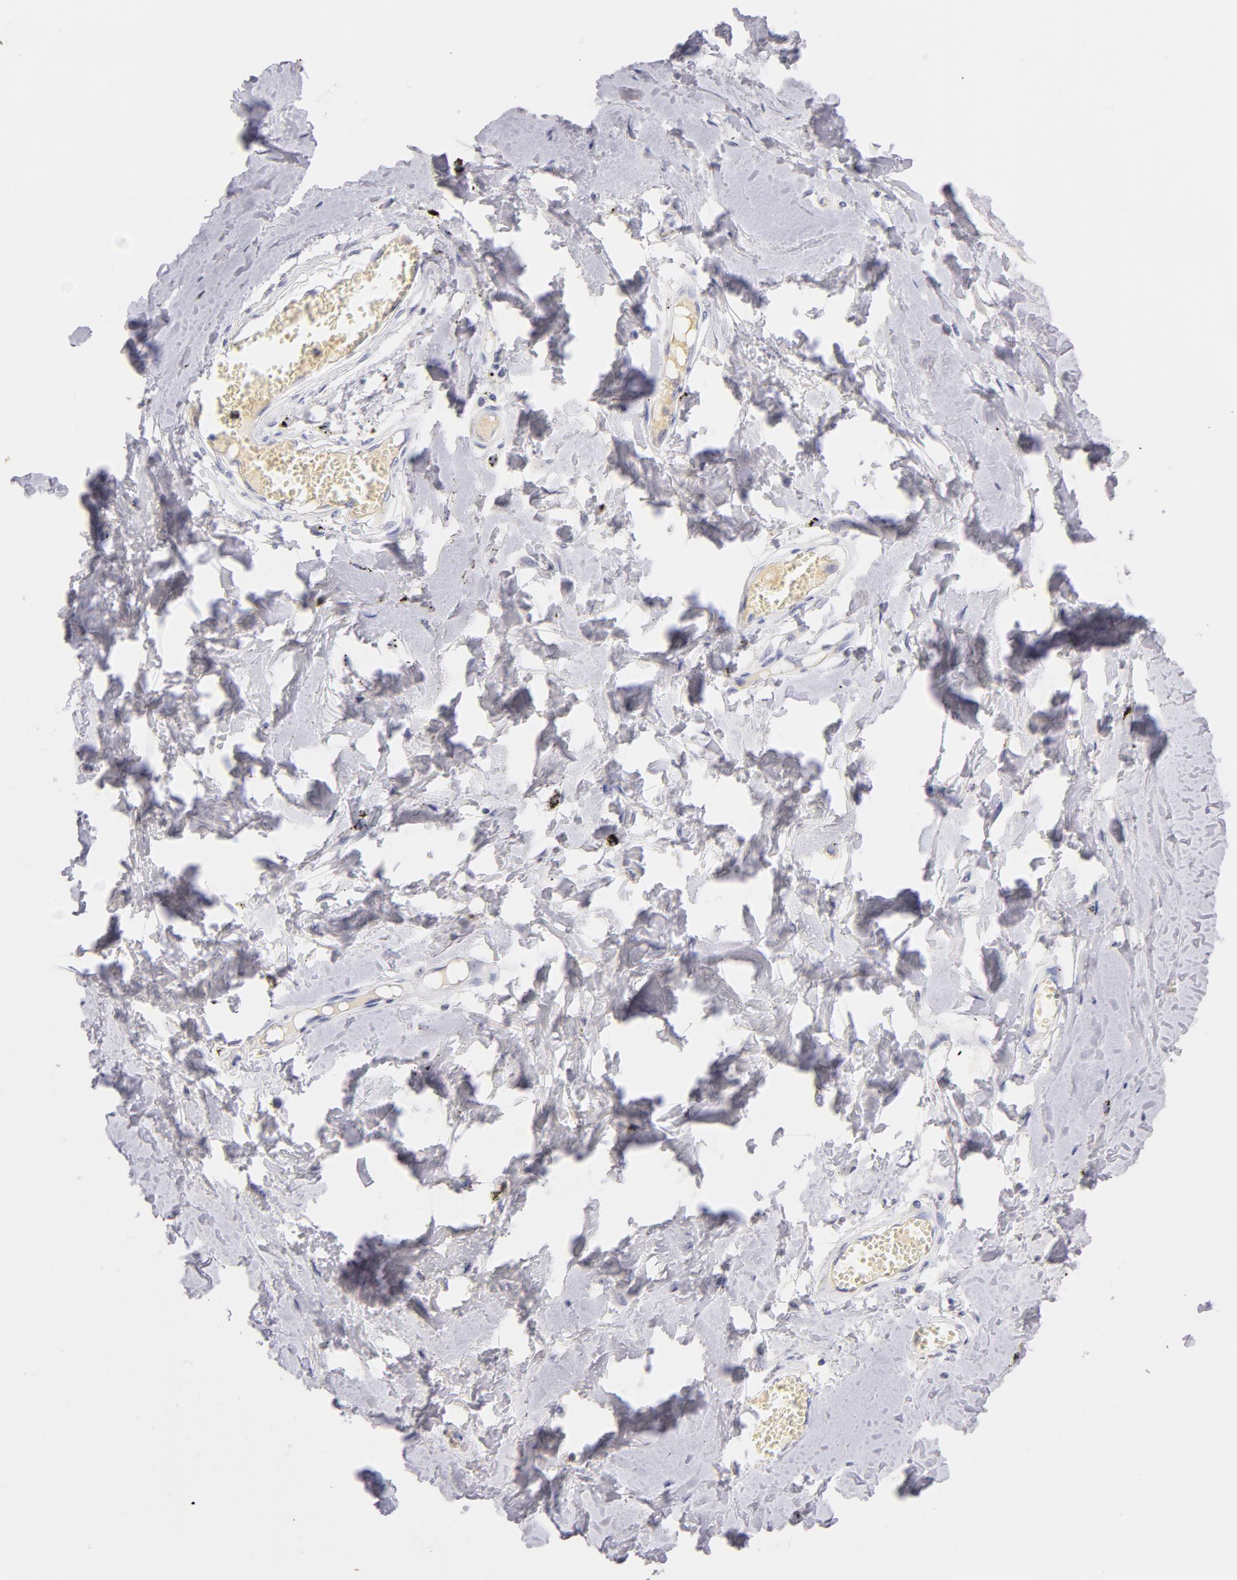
{"staining": {"intensity": "negative", "quantity": "none", "location": "none"}, "tissue": "adipose tissue", "cell_type": "Adipocytes", "image_type": "normal", "snomed": [{"axis": "morphology", "description": "Normal tissue, NOS"}, {"axis": "morphology", "description": "Sarcoma, NOS"}, {"axis": "topography", "description": "Skin"}, {"axis": "topography", "description": "Soft tissue"}], "caption": "IHC of benign adipose tissue displays no staining in adipocytes.", "gene": "CD44", "patient": {"sex": "female", "age": 51}}